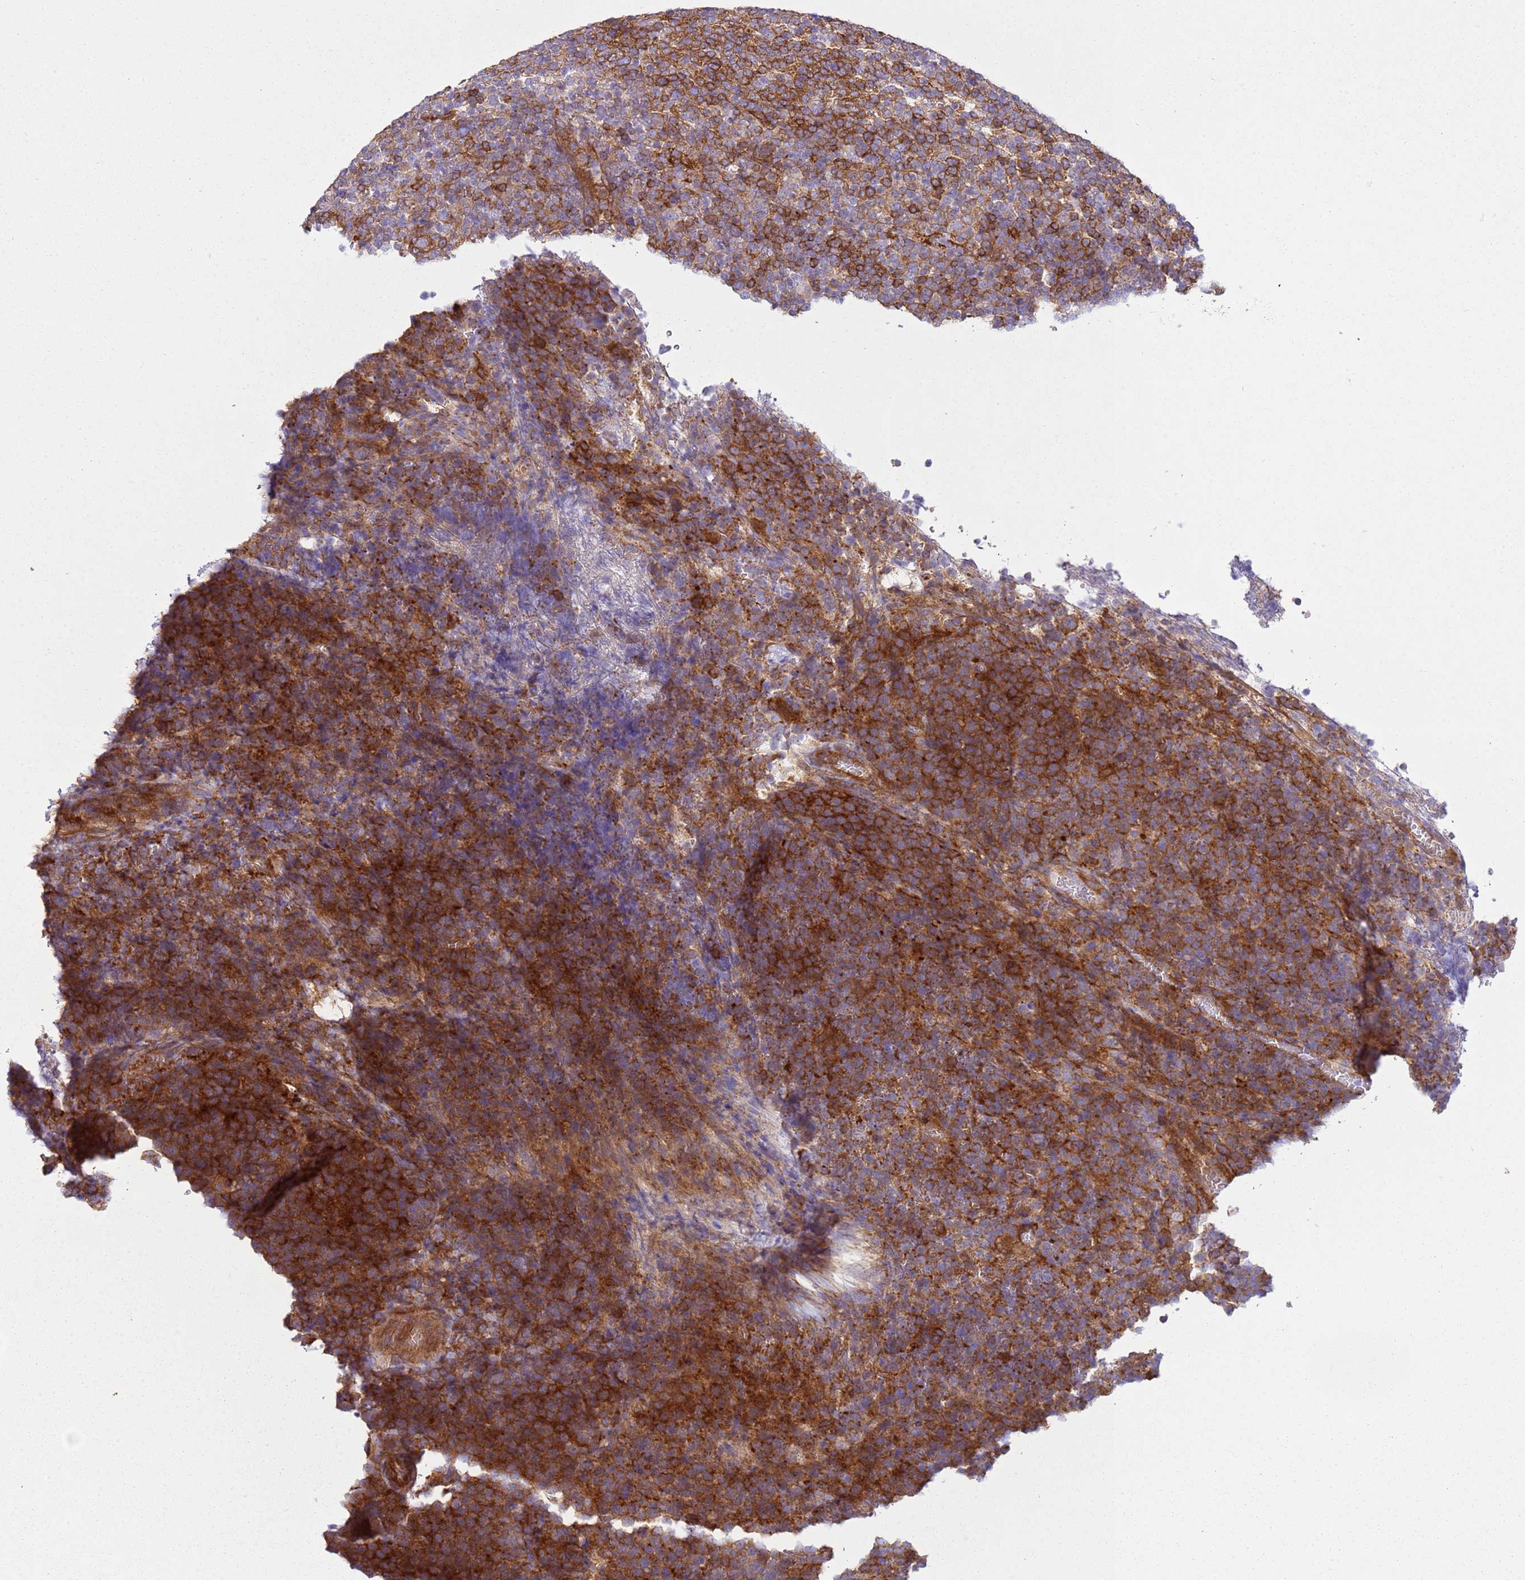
{"staining": {"intensity": "strong", "quantity": ">75%", "location": "cytoplasmic/membranous"}, "tissue": "lymphoma", "cell_type": "Tumor cells", "image_type": "cancer", "snomed": [{"axis": "morphology", "description": "Malignant lymphoma, non-Hodgkin's type, High grade"}, {"axis": "topography", "description": "Lymph node"}], "caption": "This micrograph reveals lymphoma stained with IHC to label a protein in brown. The cytoplasmic/membranous of tumor cells show strong positivity for the protein. Nuclei are counter-stained blue.", "gene": "SNX21", "patient": {"sex": "male", "age": 61}}